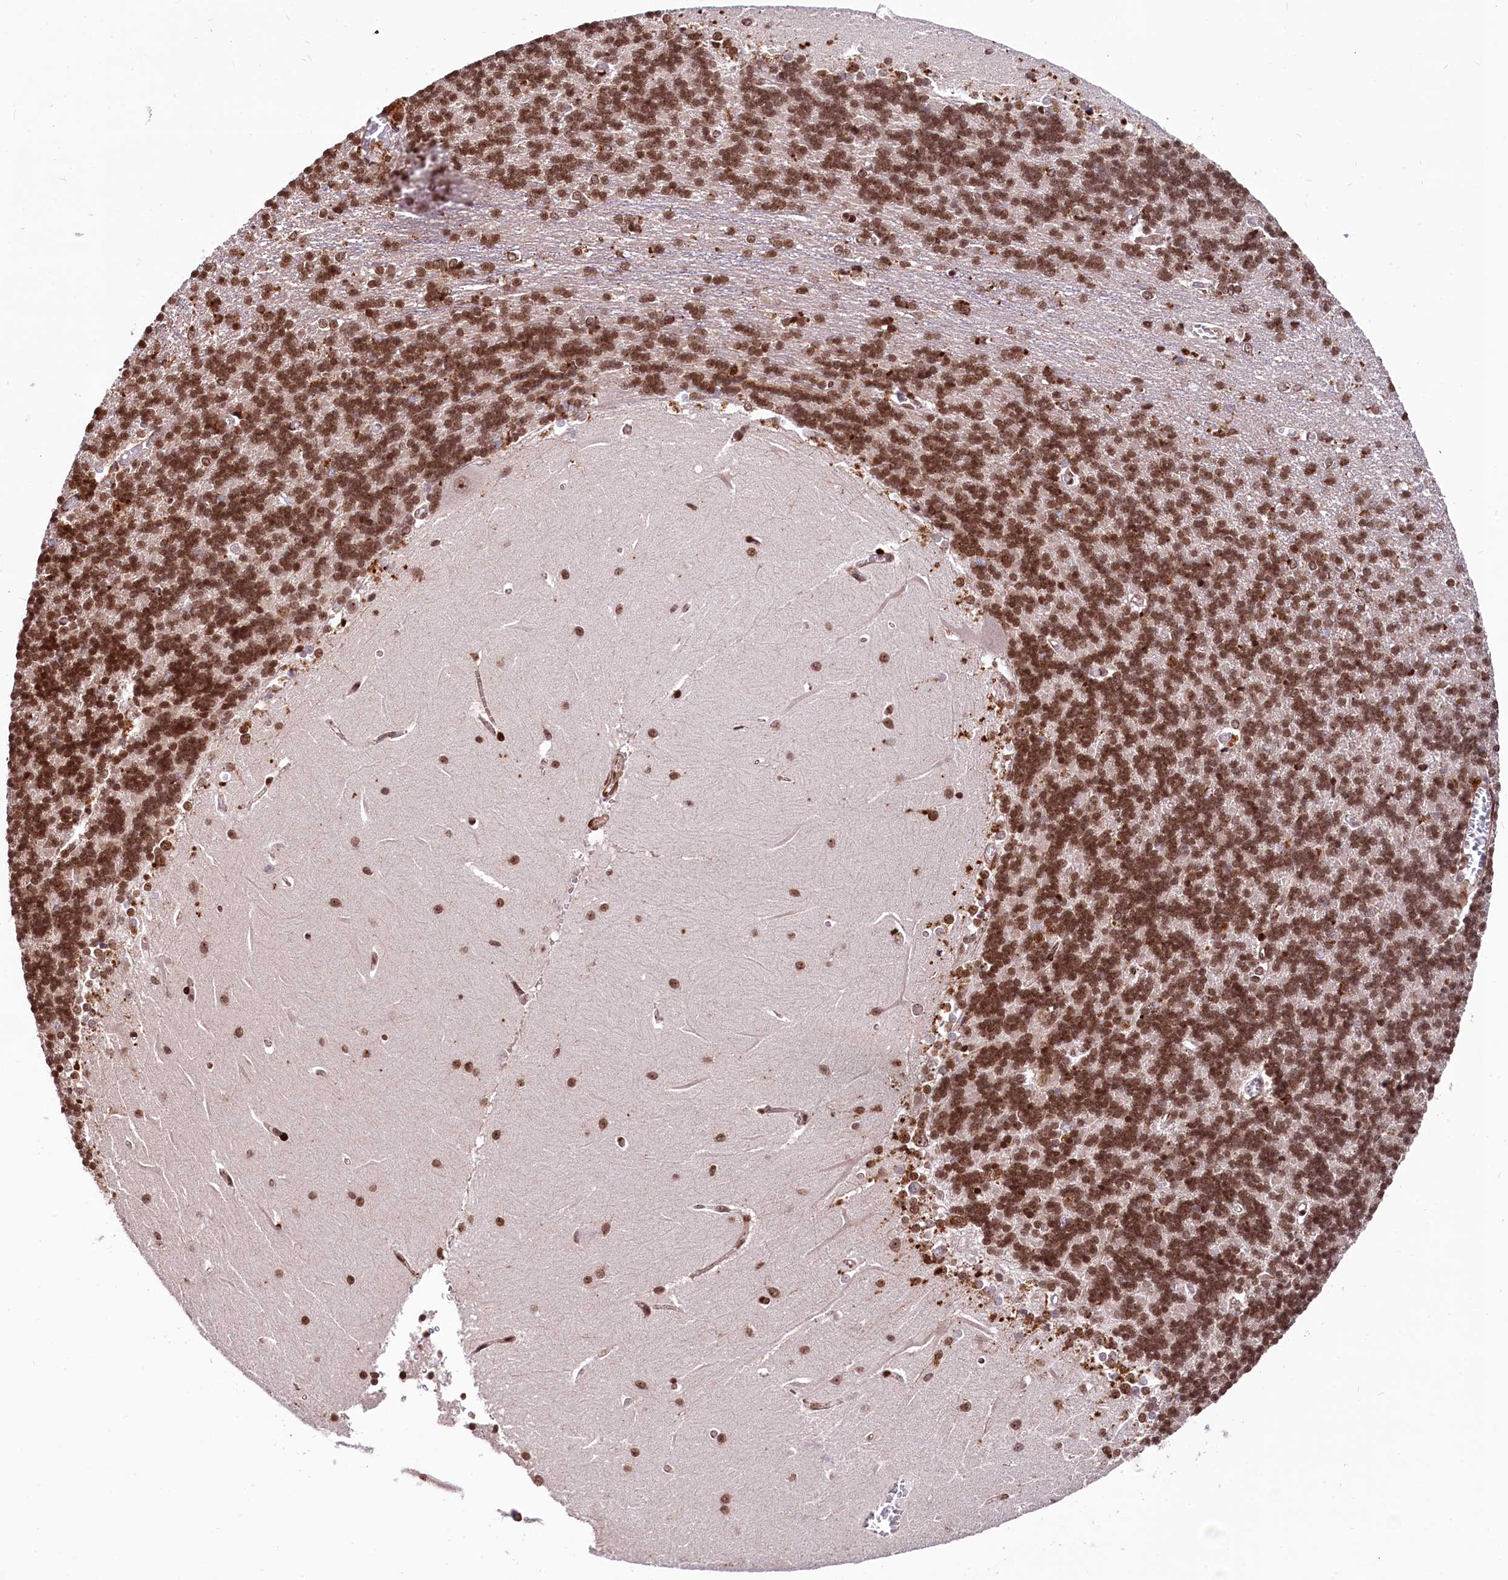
{"staining": {"intensity": "strong", "quantity": "25%-75%", "location": "cytoplasmic/membranous,nuclear"}, "tissue": "cerebellum", "cell_type": "Cells in granular layer", "image_type": "normal", "snomed": [{"axis": "morphology", "description": "Normal tissue, NOS"}, {"axis": "topography", "description": "Cerebellum"}], "caption": "High-magnification brightfield microscopy of benign cerebellum stained with DAB (3,3'-diaminobenzidine) (brown) and counterstained with hematoxylin (blue). cells in granular layer exhibit strong cytoplasmic/membranous,nuclear positivity is appreciated in about25%-75% of cells. The staining is performed using DAB (3,3'-diaminobenzidine) brown chromogen to label protein expression. The nuclei are counter-stained blue using hematoxylin.", "gene": "PDS5B", "patient": {"sex": "male", "age": 37}}